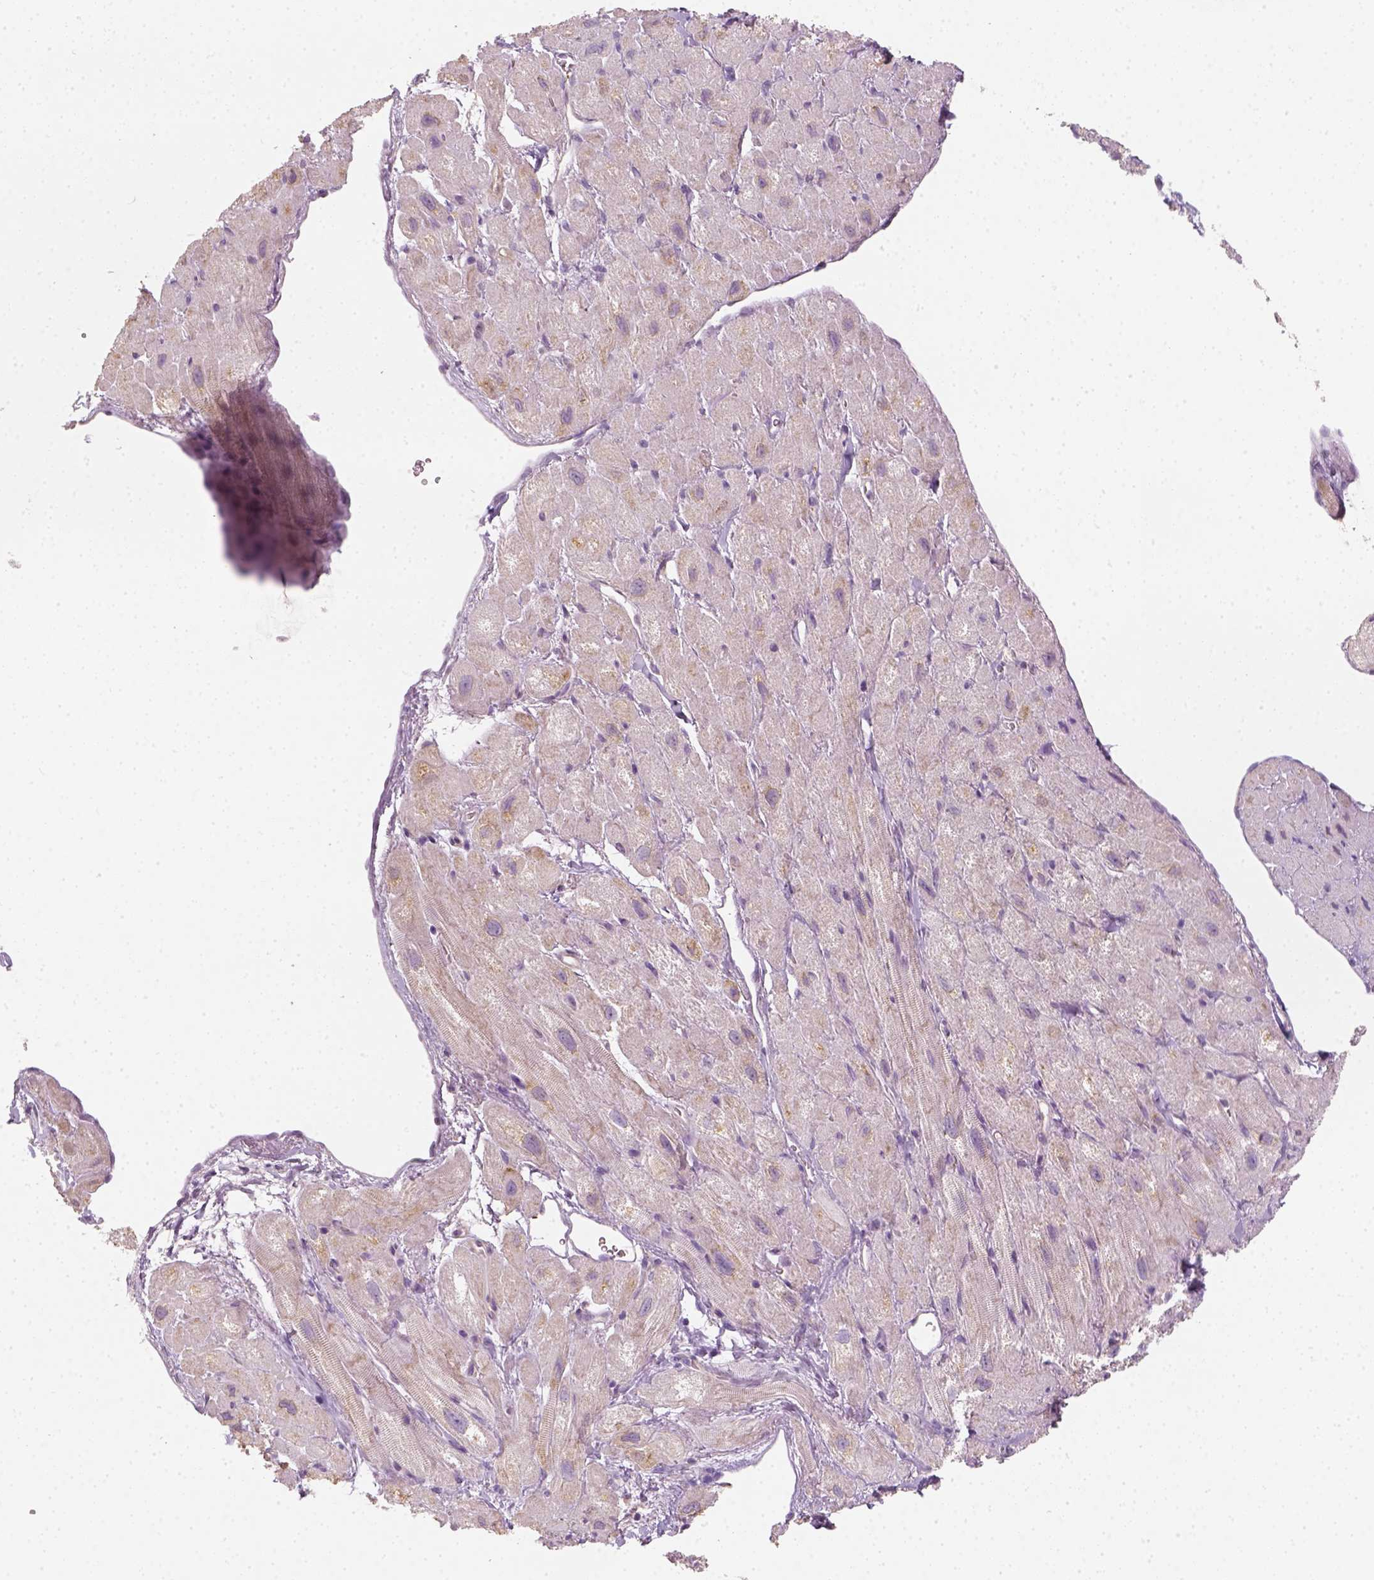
{"staining": {"intensity": "negative", "quantity": "none", "location": "none"}, "tissue": "heart muscle", "cell_type": "Cardiomyocytes", "image_type": "normal", "snomed": [{"axis": "morphology", "description": "Normal tissue, NOS"}, {"axis": "topography", "description": "Heart"}], "caption": "This is an IHC micrograph of unremarkable heart muscle. There is no expression in cardiomyocytes.", "gene": "FAM163B", "patient": {"sex": "female", "age": 62}}